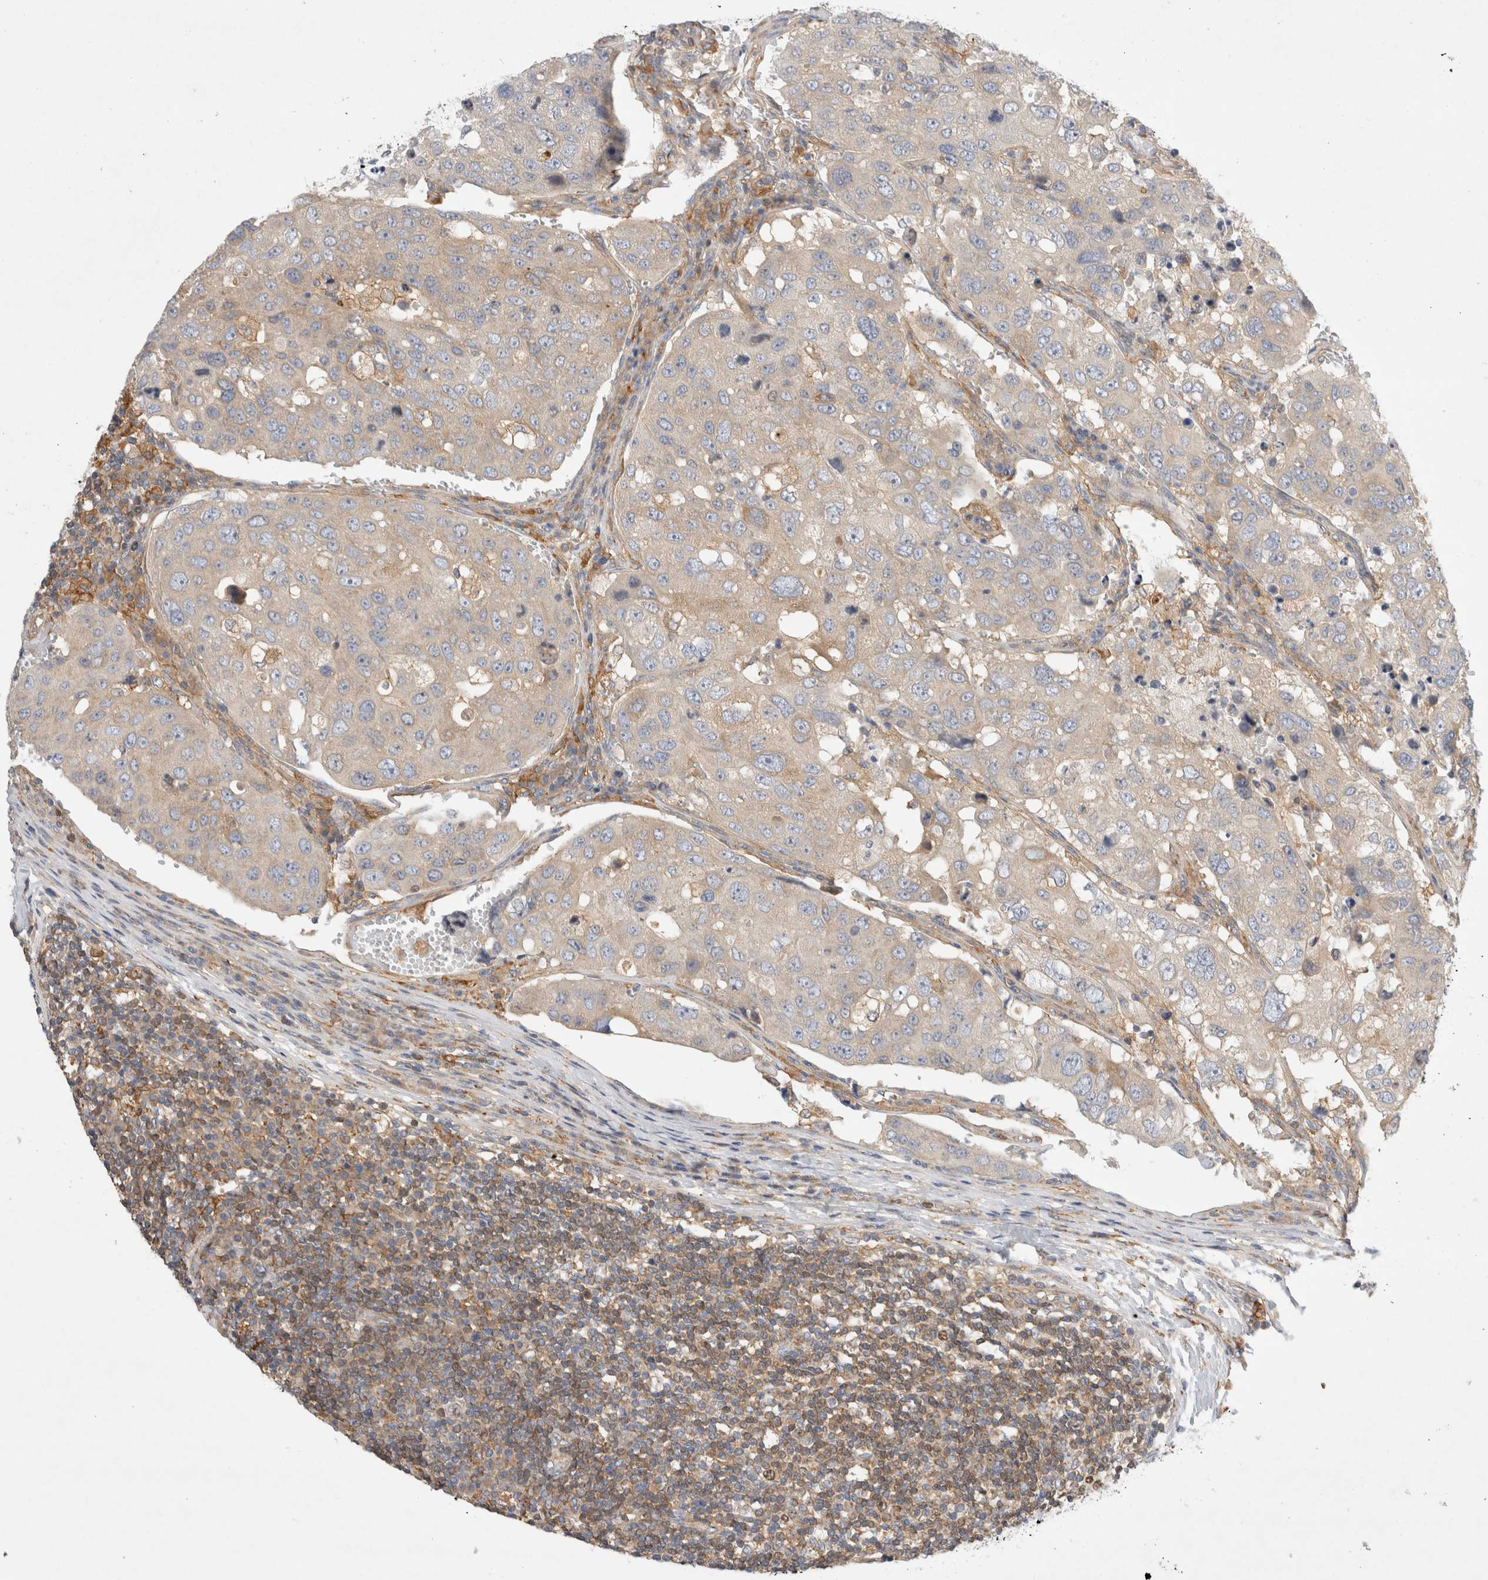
{"staining": {"intensity": "weak", "quantity": "<25%", "location": "cytoplasmic/membranous"}, "tissue": "urothelial cancer", "cell_type": "Tumor cells", "image_type": "cancer", "snomed": [{"axis": "morphology", "description": "Urothelial carcinoma, High grade"}, {"axis": "topography", "description": "Lymph node"}, {"axis": "topography", "description": "Urinary bladder"}], "caption": "Immunohistochemistry photomicrograph of human urothelial carcinoma (high-grade) stained for a protein (brown), which displays no staining in tumor cells. (Stains: DAB IHC with hematoxylin counter stain, Microscopy: brightfield microscopy at high magnification).", "gene": "CDCA7L", "patient": {"sex": "male", "age": 51}}